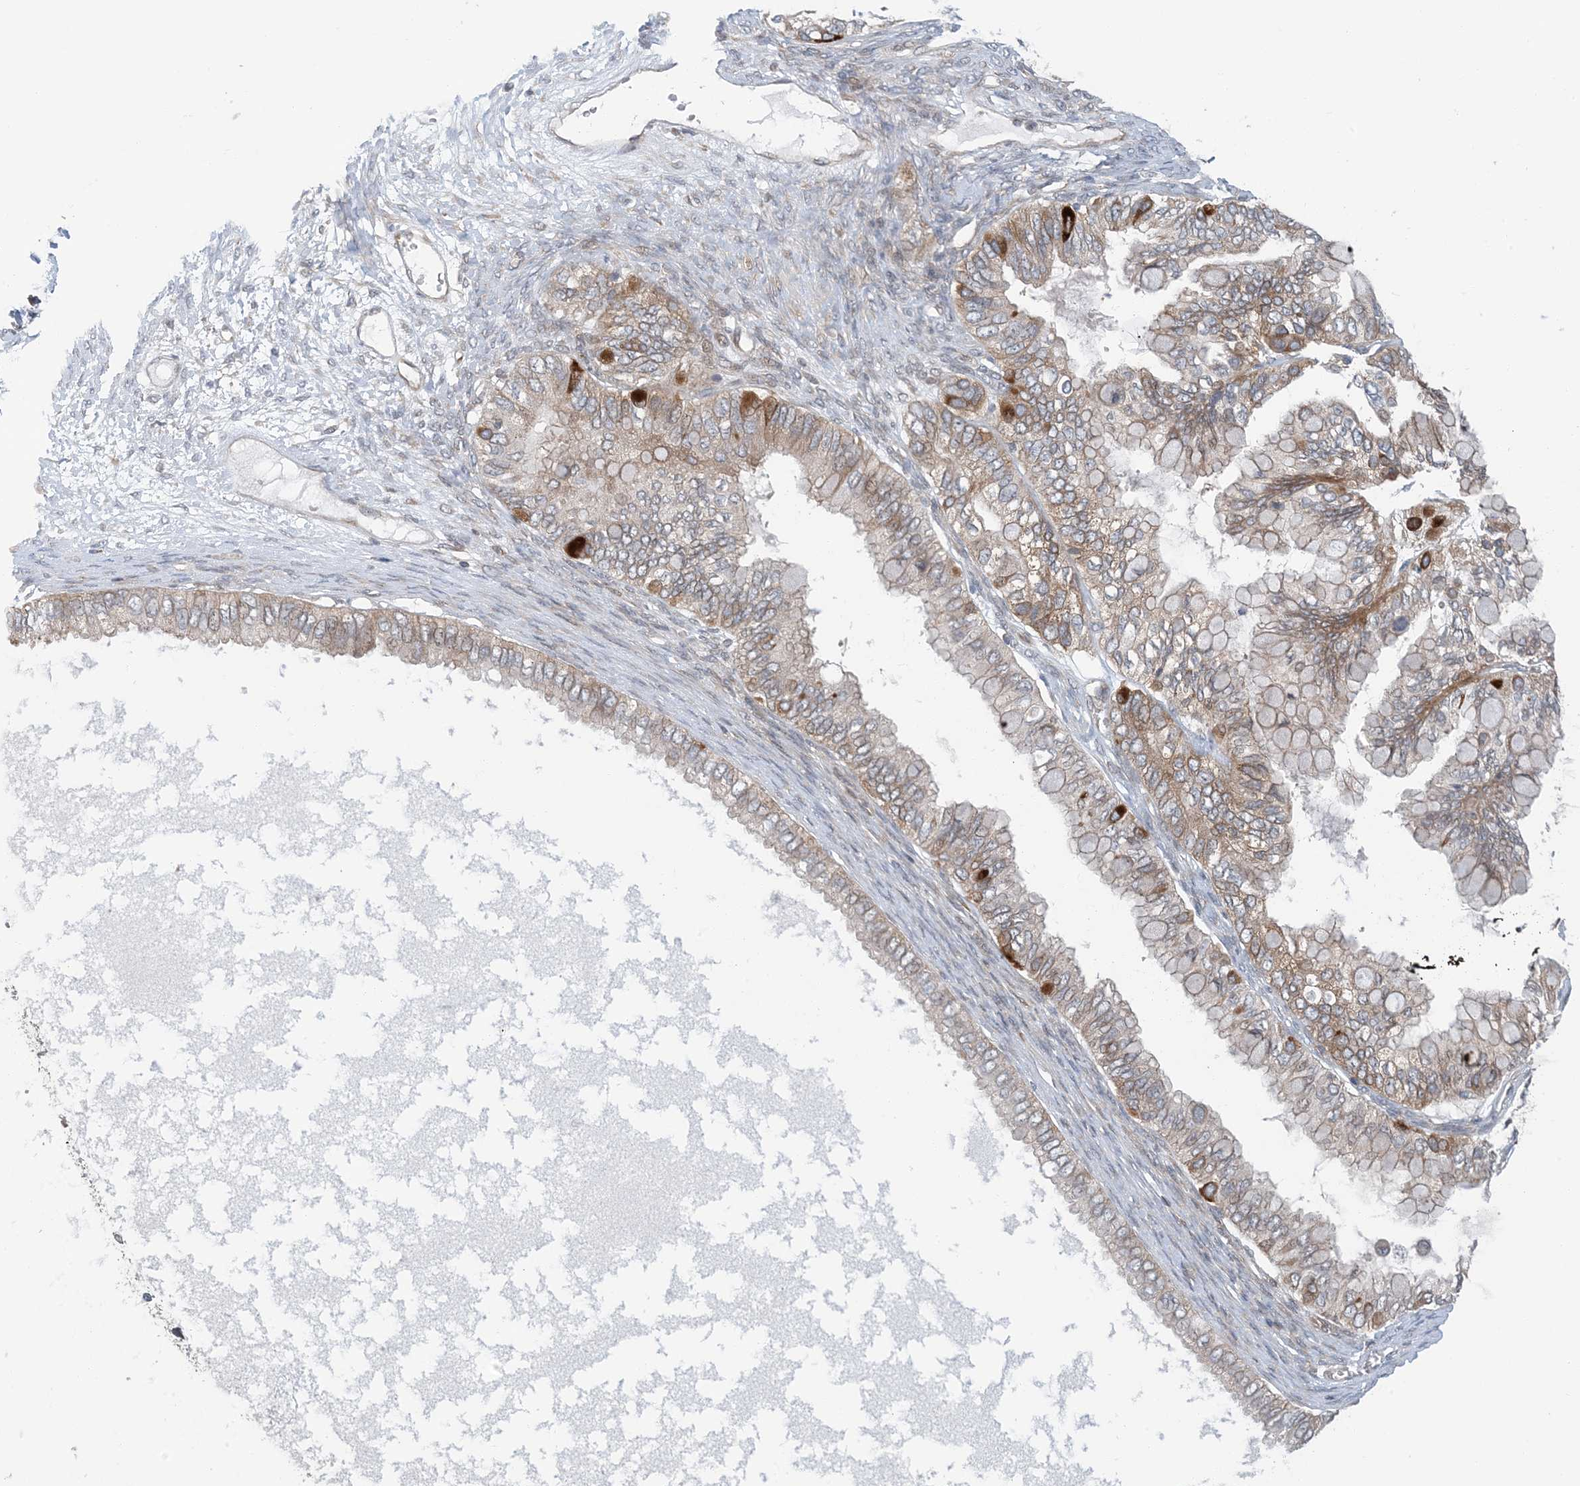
{"staining": {"intensity": "strong", "quantity": "<25%", "location": "cytoplasmic/membranous"}, "tissue": "ovarian cancer", "cell_type": "Tumor cells", "image_type": "cancer", "snomed": [{"axis": "morphology", "description": "Cystadenocarcinoma, mucinous, NOS"}, {"axis": "topography", "description": "Ovary"}], "caption": "Human mucinous cystadenocarcinoma (ovarian) stained with a brown dye exhibits strong cytoplasmic/membranous positive staining in about <25% of tumor cells.", "gene": "ATP13A2", "patient": {"sex": "female", "age": 80}}